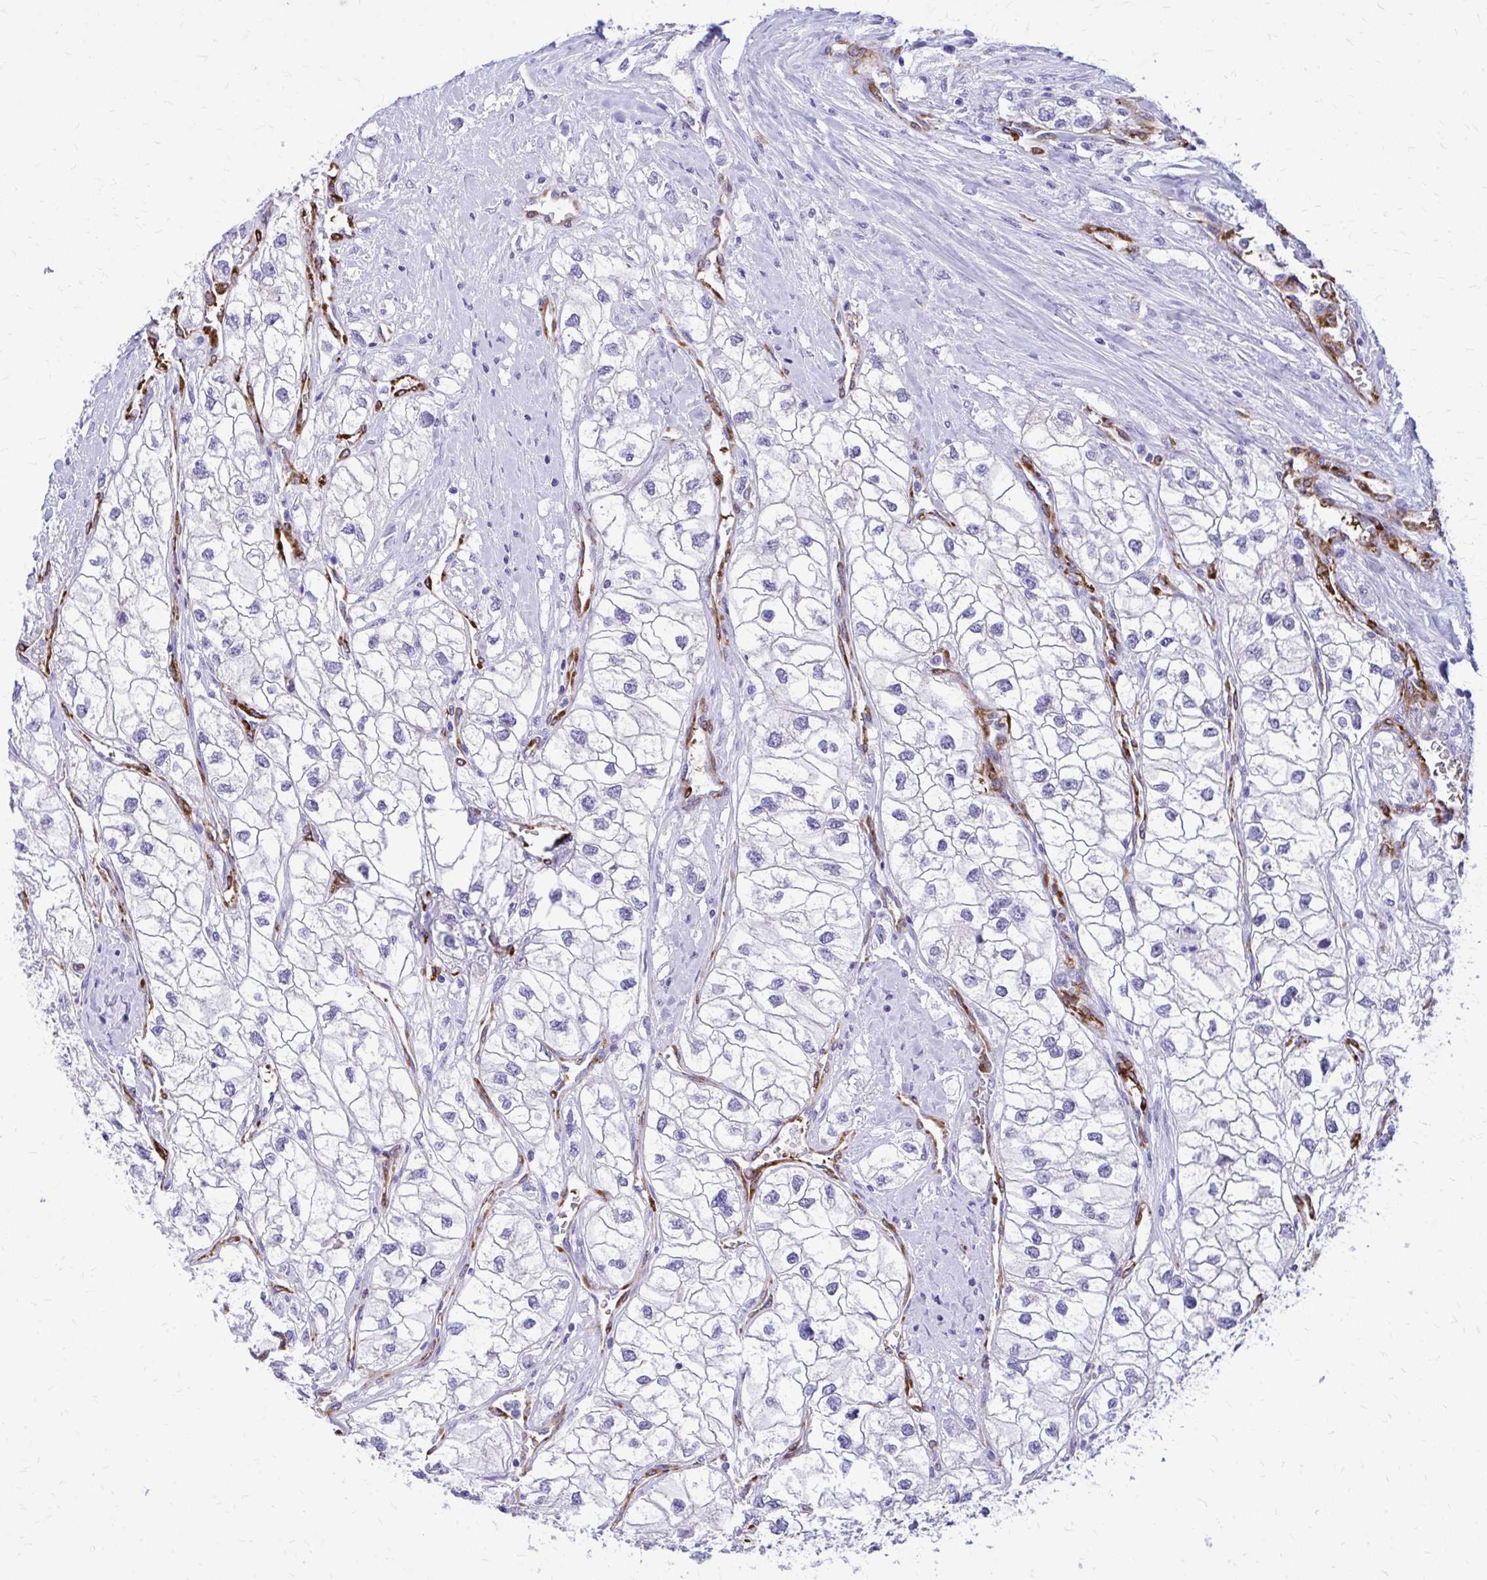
{"staining": {"intensity": "negative", "quantity": "none", "location": "none"}, "tissue": "renal cancer", "cell_type": "Tumor cells", "image_type": "cancer", "snomed": [{"axis": "morphology", "description": "Adenocarcinoma, NOS"}, {"axis": "topography", "description": "Kidney"}], "caption": "This photomicrograph is of renal adenocarcinoma stained with immunohistochemistry (IHC) to label a protein in brown with the nuclei are counter-stained blue. There is no positivity in tumor cells.", "gene": "EPB41L1", "patient": {"sex": "male", "age": 59}}